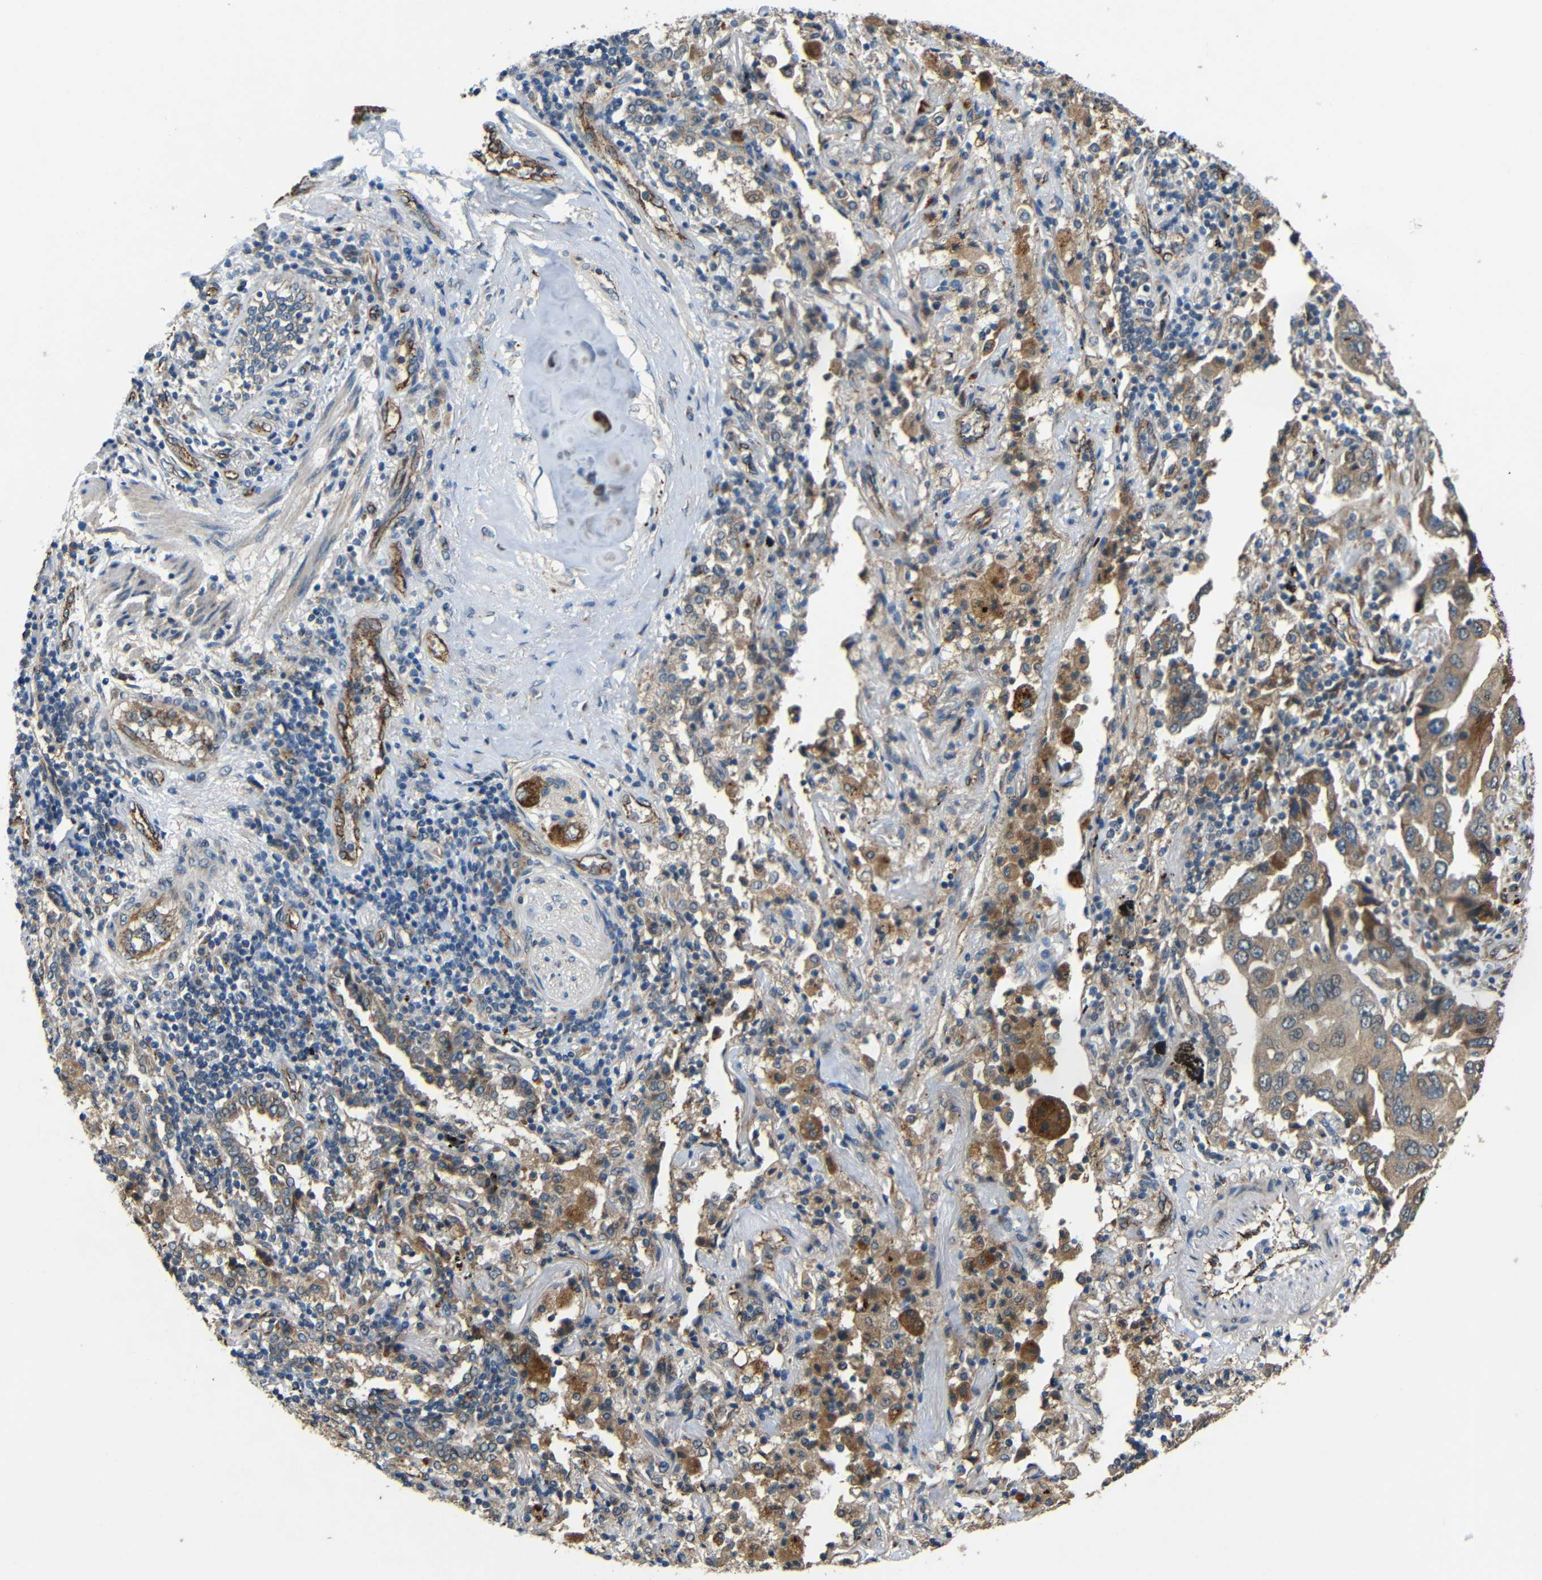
{"staining": {"intensity": "weak", "quantity": ">75%", "location": "cytoplasmic/membranous"}, "tissue": "lung cancer", "cell_type": "Tumor cells", "image_type": "cancer", "snomed": [{"axis": "morphology", "description": "Adenocarcinoma, NOS"}, {"axis": "topography", "description": "Lung"}], "caption": "Immunohistochemistry micrograph of adenocarcinoma (lung) stained for a protein (brown), which displays low levels of weak cytoplasmic/membranous expression in about >75% of tumor cells.", "gene": "ATP7A", "patient": {"sex": "female", "age": 65}}